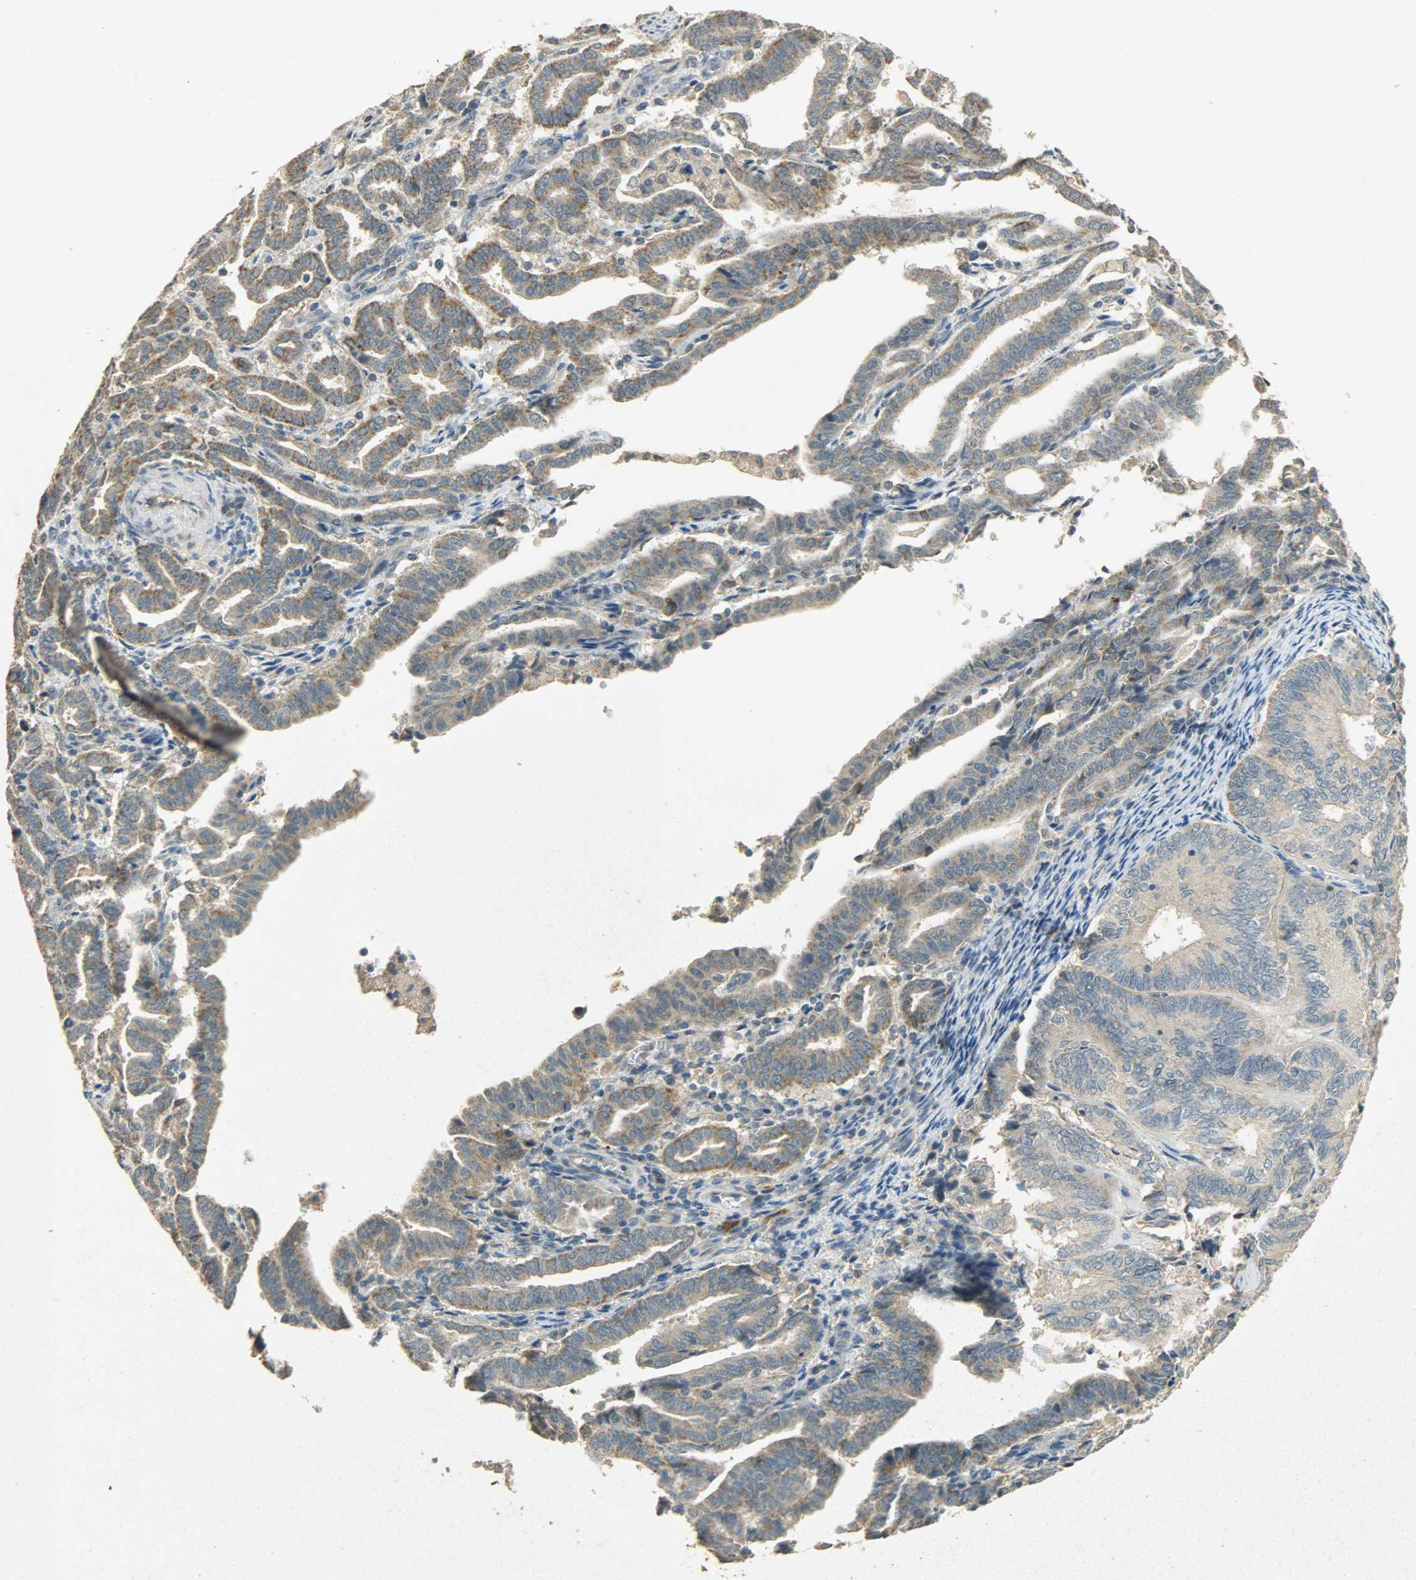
{"staining": {"intensity": "moderate", "quantity": ">75%", "location": "cytoplasmic/membranous"}, "tissue": "endometrial cancer", "cell_type": "Tumor cells", "image_type": "cancer", "snomed": [{"axis": "morphology", "description": "Adenocarcinoma, NOS"}, {"axis": "topography", "description": "Uterus"}], "caption": "Brown immunohistochemical staining in endometrial cancer demonstrates moderate cytoplasmic/membranous expression in about >75% of tumor cells.", "gene": "HDHD5", "patient": {"sex": "female", "age": 83}}